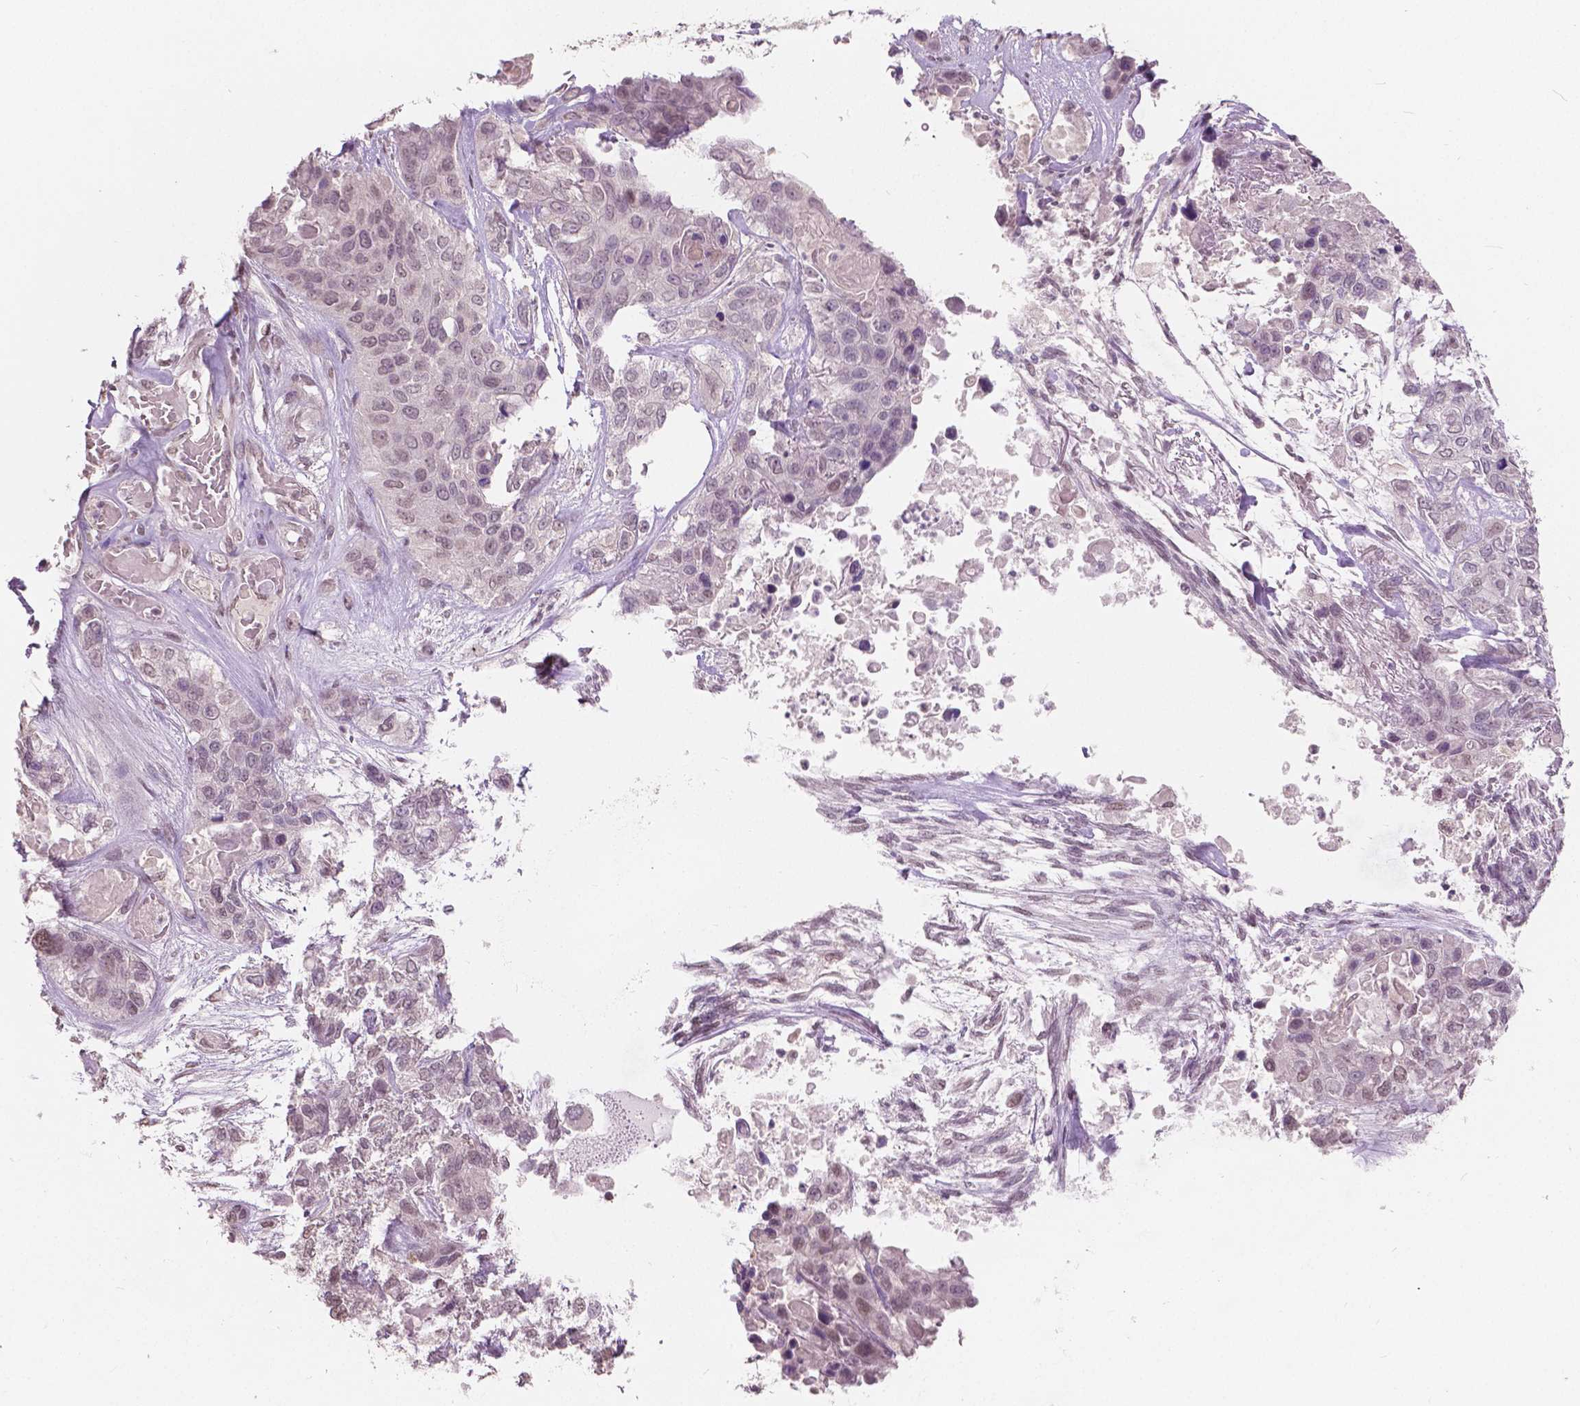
{"staining": {"intensity": "weak", "quantity": "25%-75%", "location": "nuclear"}, "tissue": "lung cancer", "cell_type": "Tumor cells", "image_type": "cancer", "snomed": [{"axis": "morphology", "description": "Squamous cell carcinoma, NOS"}, {"axis": "topography", "description": "Lung"}], "caption": "This is an image of IHC staining of lung cancer, which shows weak staining in the nuclear of tumor cells.", "gene": "HOXA10", "patient": {"sex": "female", "age": 70}}